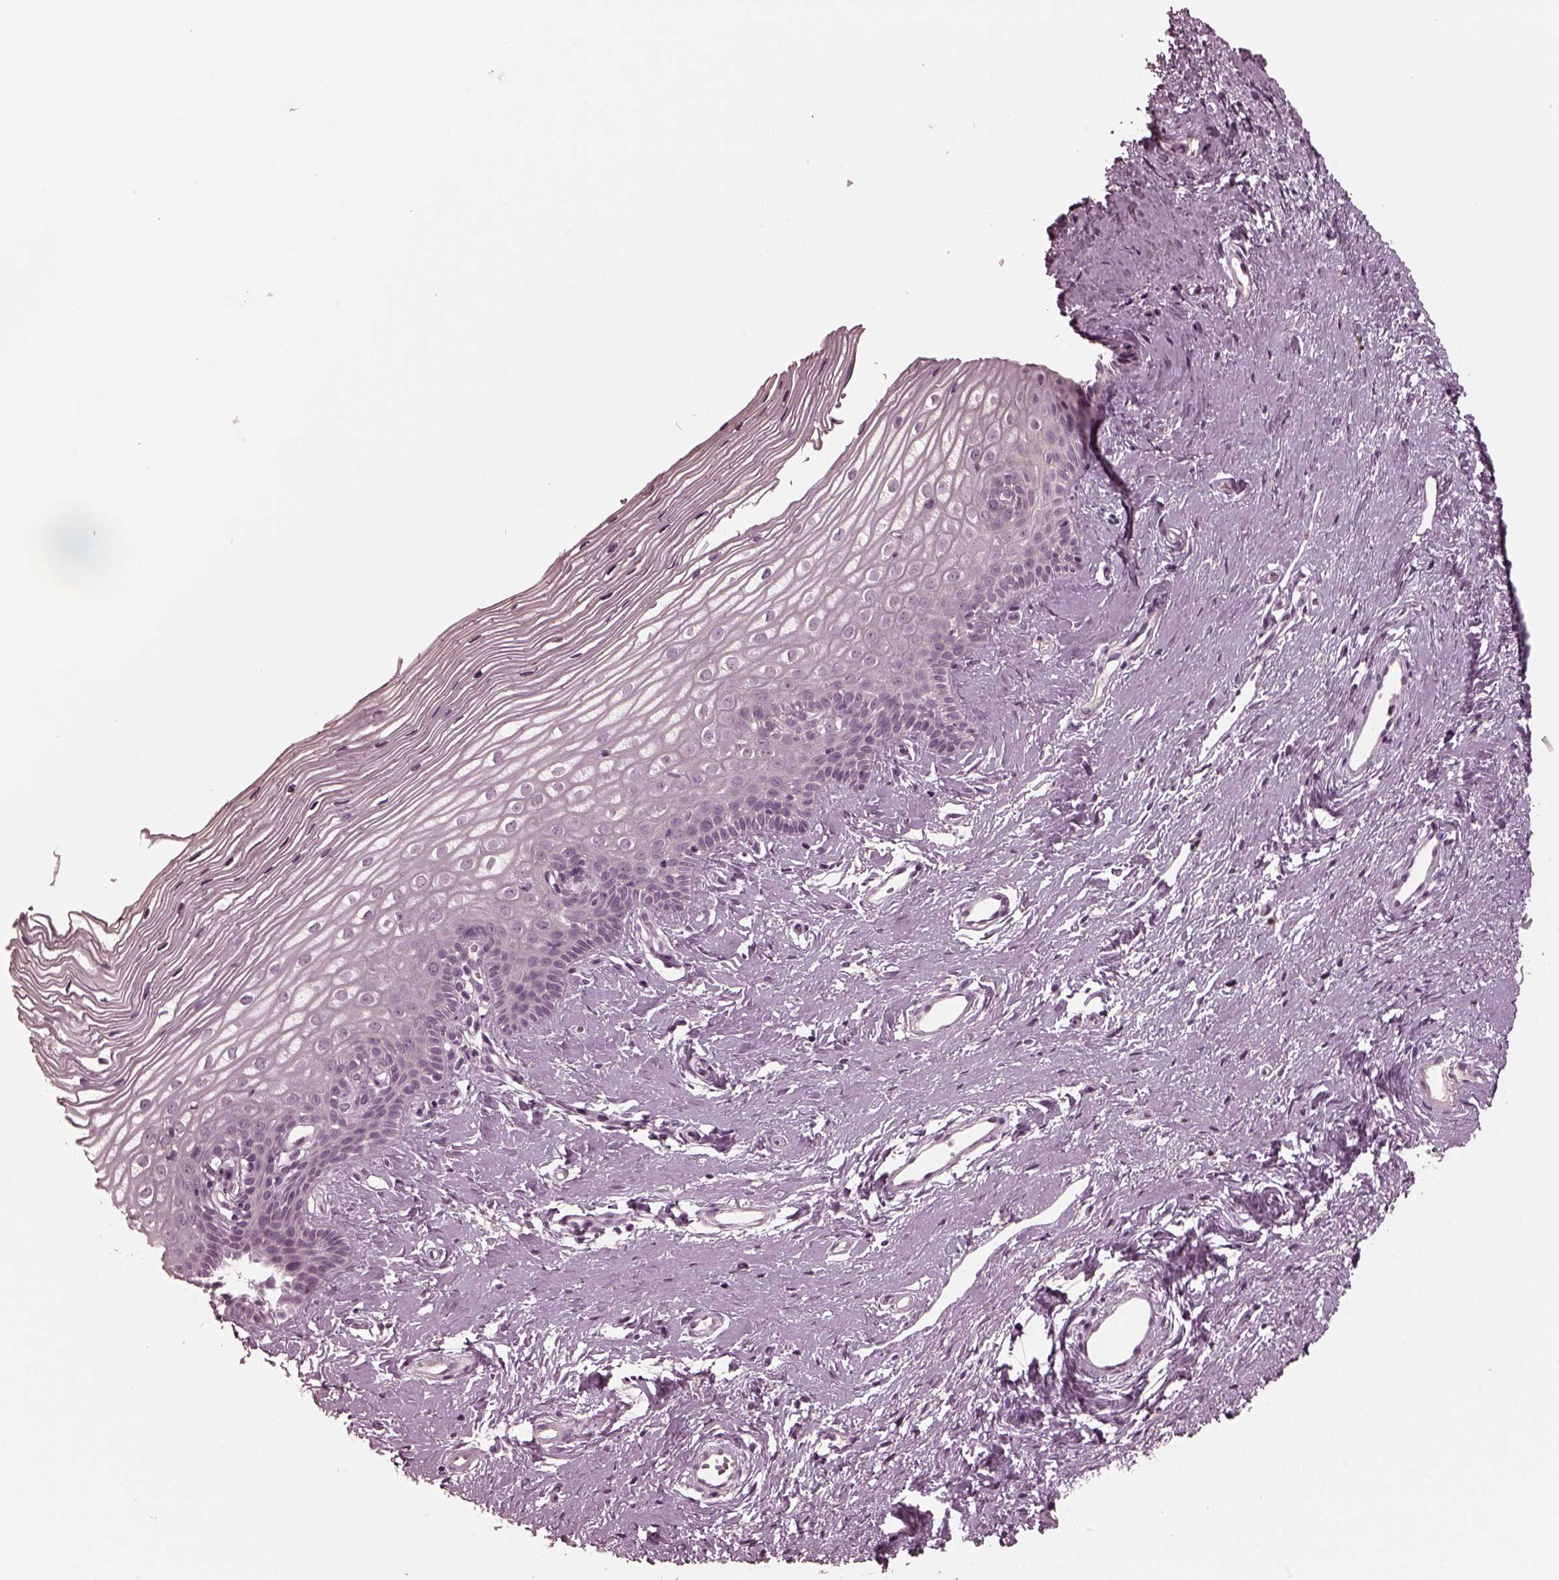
{"staining": {"intensity": "negative", "quantity": "none", "location": "none"}, "tissue": "cervix", "cell_type": "Glandular cells", "image_type": "normal", "snomed": [{"axis": "morphology", "description": "Normal tissue, NOS"}, {"axis": "topography", "description": "Cervix"}], "caption": "This is a photomicrograph of IHC staining of unremarkable cervix, which shows no positivity in glandular cells.", "gene": "RCVRN", "patient": {"sex": "female", "age": 40}}